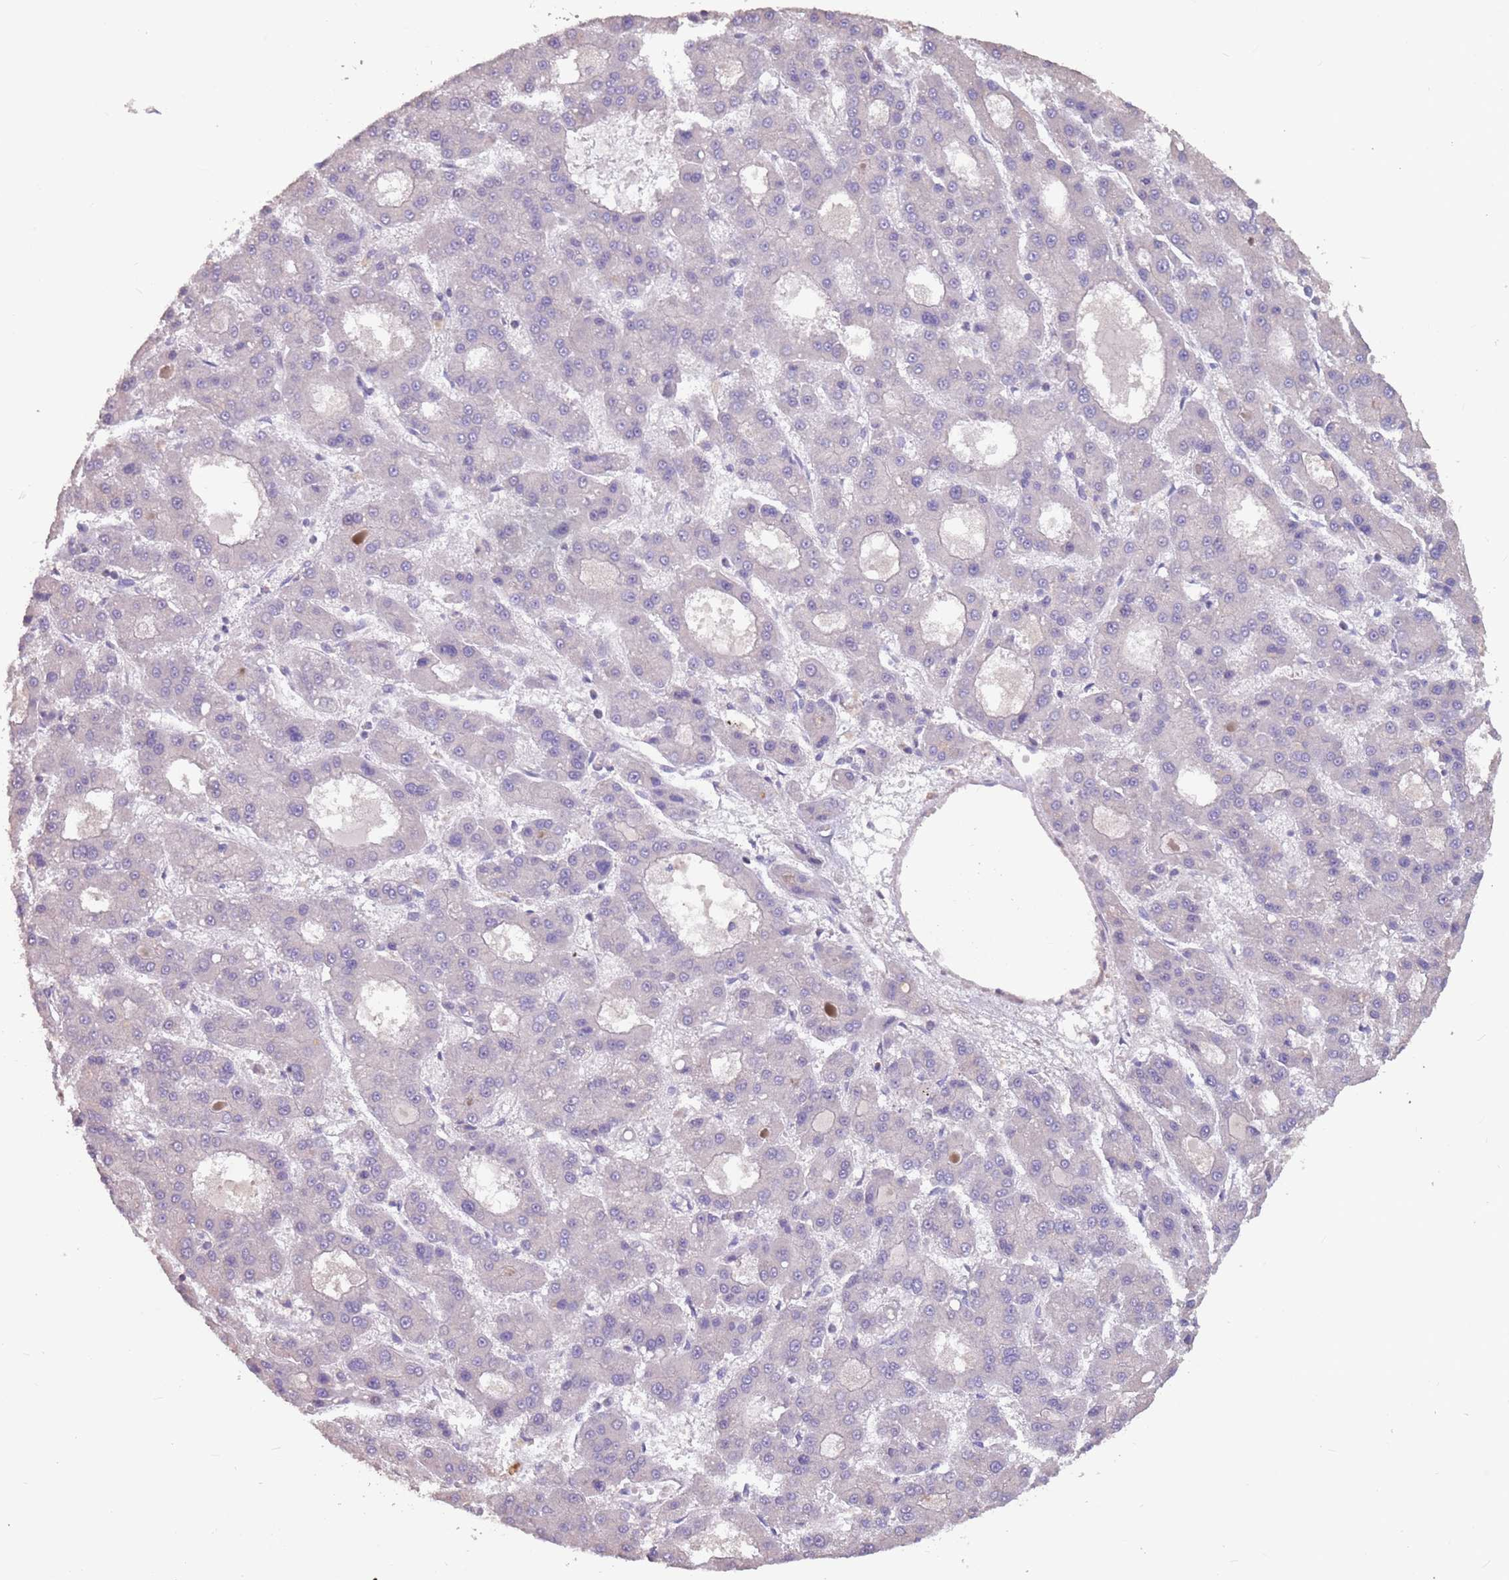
{"staining": {"intensity": "negative", "quantity": "none", "location": "none"}, "tissue": "liver cancer", "cell_type": "Tumor cells", "image_type": "cancer", "snomed": [{"axis": "morphology", "description": "Carcinoma, Hepatocellular, NOS"}, {"axis": "topography", "description": "Liver"}], "caption": "Immunohistochemical staining of liver cancer (hepatocellular carcinoma) demonstrates no significant positivity in tumor cells.", "gene": "MBD3L1", "patient": {"sex": "male", "age": 70}}